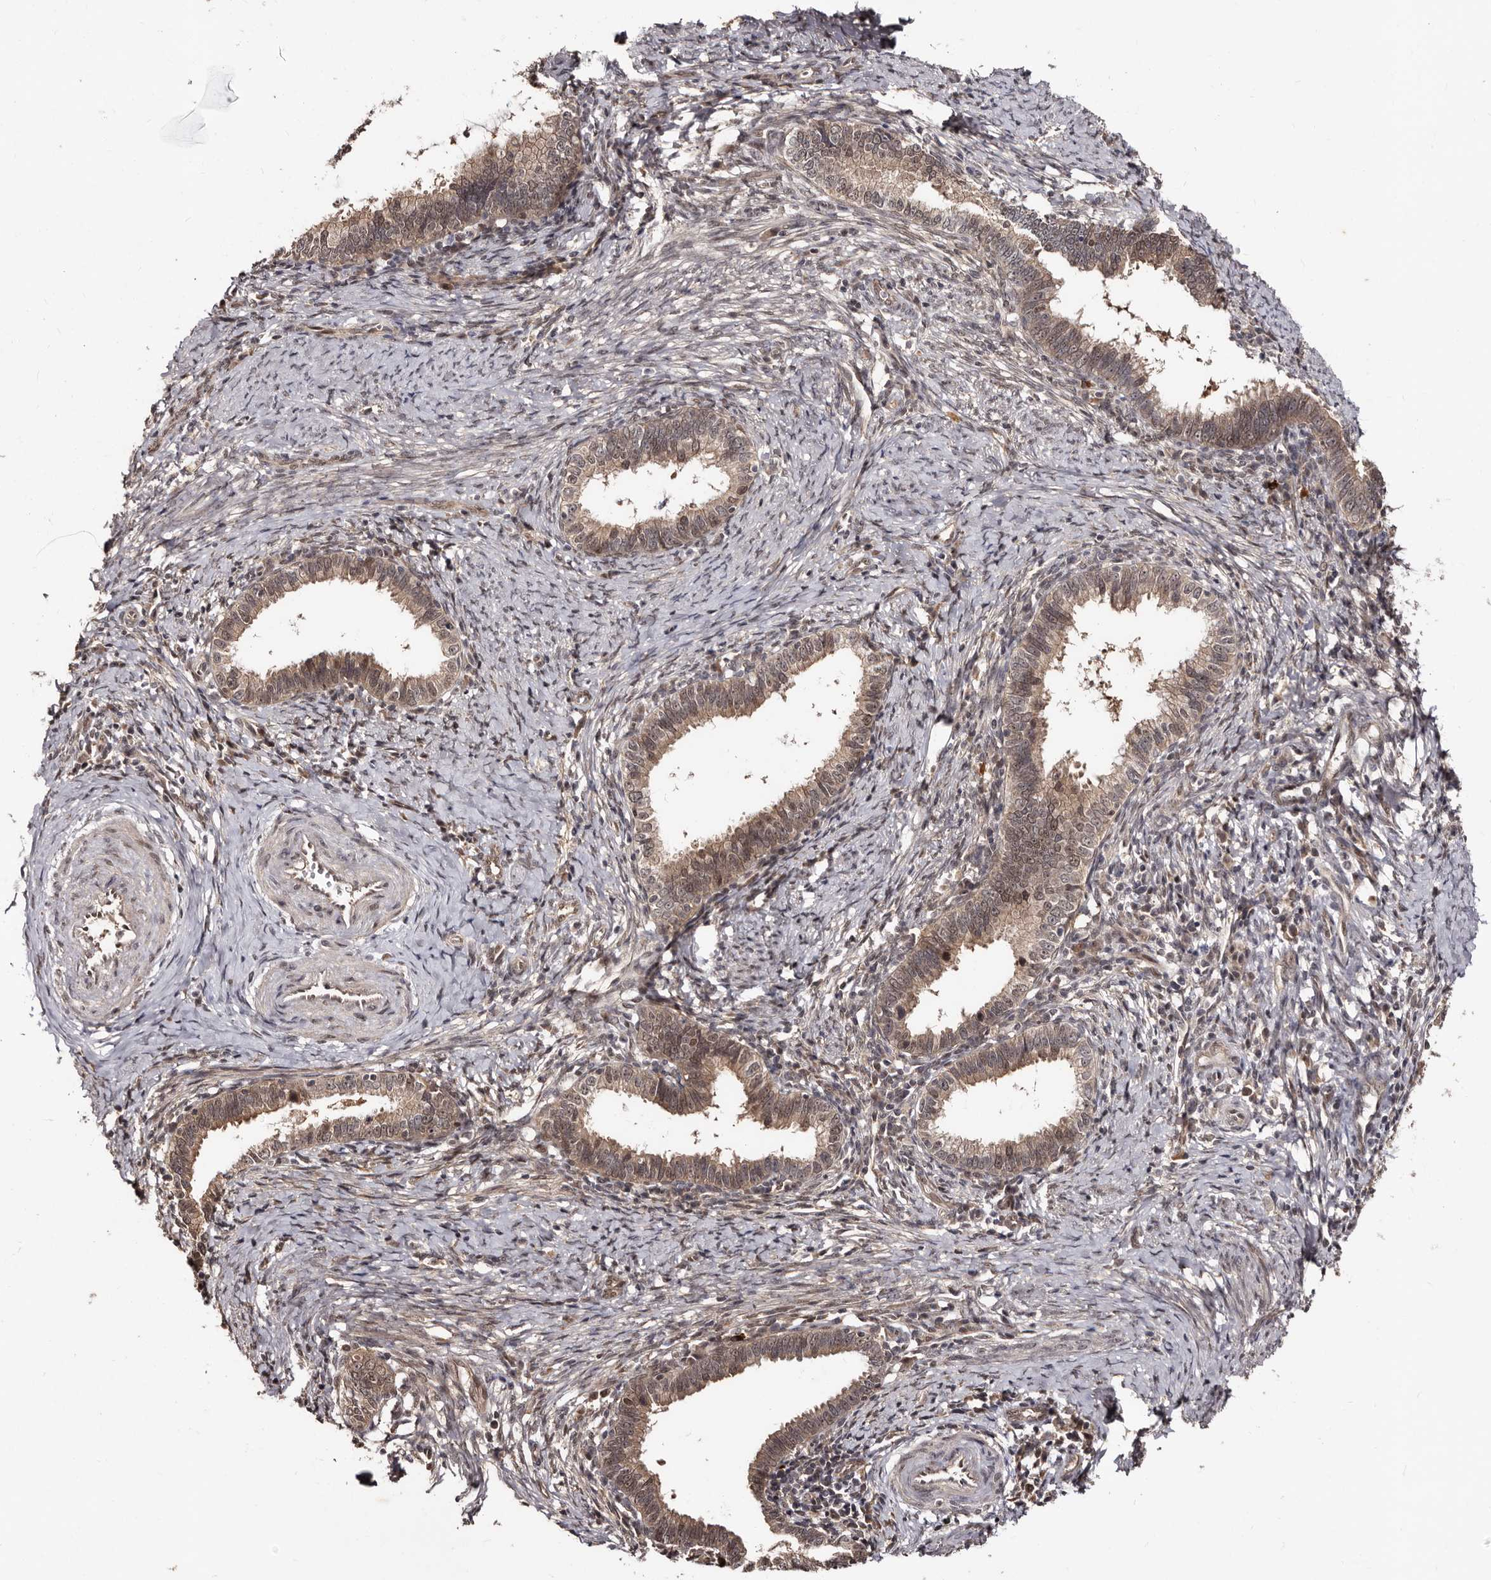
{"staining": {"intensity": "weak", "quantity": ">75%", "location": "cytoplasmic/membranous,nuclear"}, "tissue": "cervical cancer", "cell_type": "Tumor cells", "image_type": "cancer", "snomed": [{"axis": "morphology", "description": "Adenocarcinoma, NOS"}, {"axis": "topography", "description": "Cervix"}], "caption": "Immunohistochemical staining of cervical cancer (adenocarcinoma) shows low levels of weak cytoplasmic/membranous and nuclear positivity in about >75% of tumor cells.", "gene": "TBC1D22B", "patient": {"sex": "female", "age": 36}}